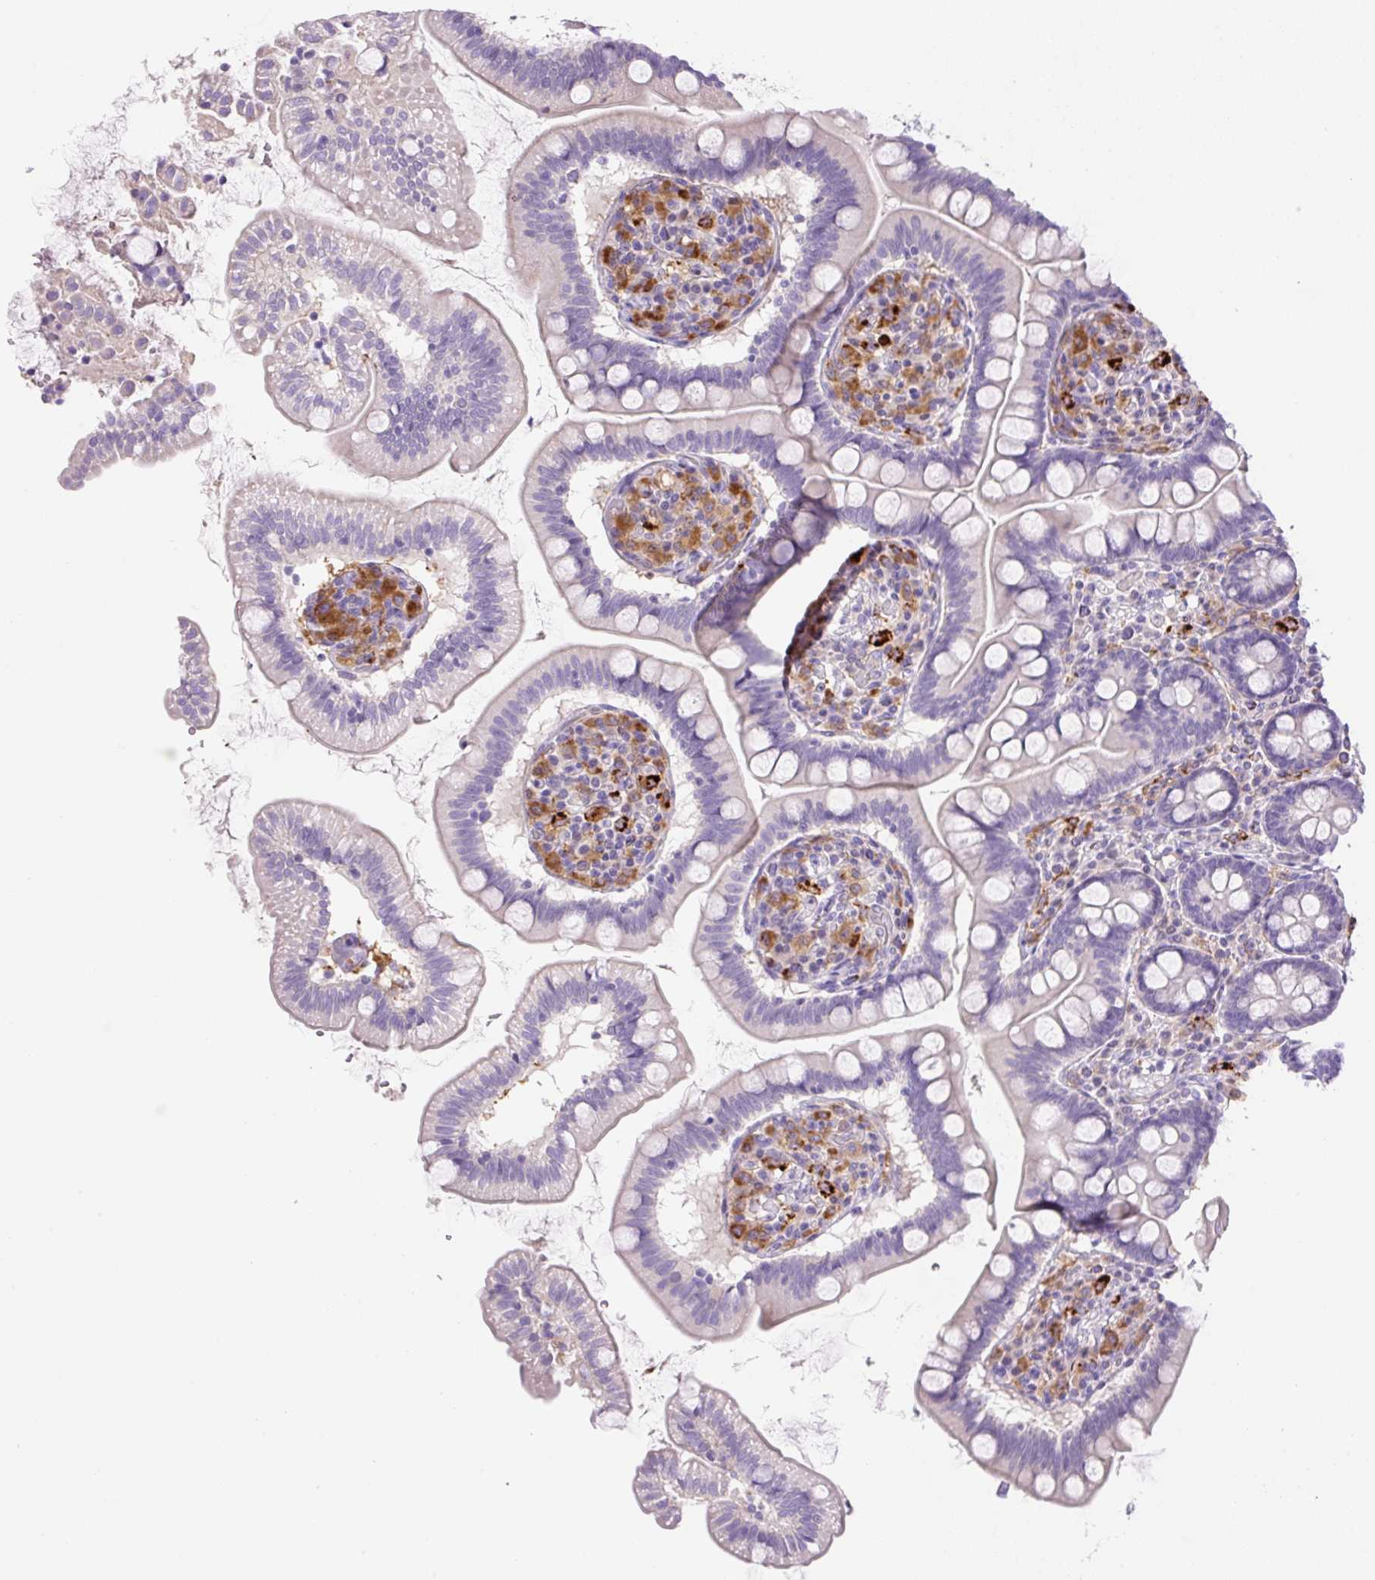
{"staining": {"intensity": "negative", "quantity": "none", "location": "none"}, "tissue": "small intestine", "cell_type": "Glandular cells", "image_type": "normal", "snomed": [{"axis": "morphology", "description": "Normal tissue, NOS"}, {"axis": "topography", "description": "Small intestine"}], "caption": "Immunohistochemistry (IHC) of unremarkable small intestine shows no expression in glandular cells. The staining is performed using DAB (3,3'-diaminobenzidine) brown chromogen with nuclei counter-stained in using hematoxylin.", "gene": "TDRD15", "patient": {"sex": "female", "age": 64}}